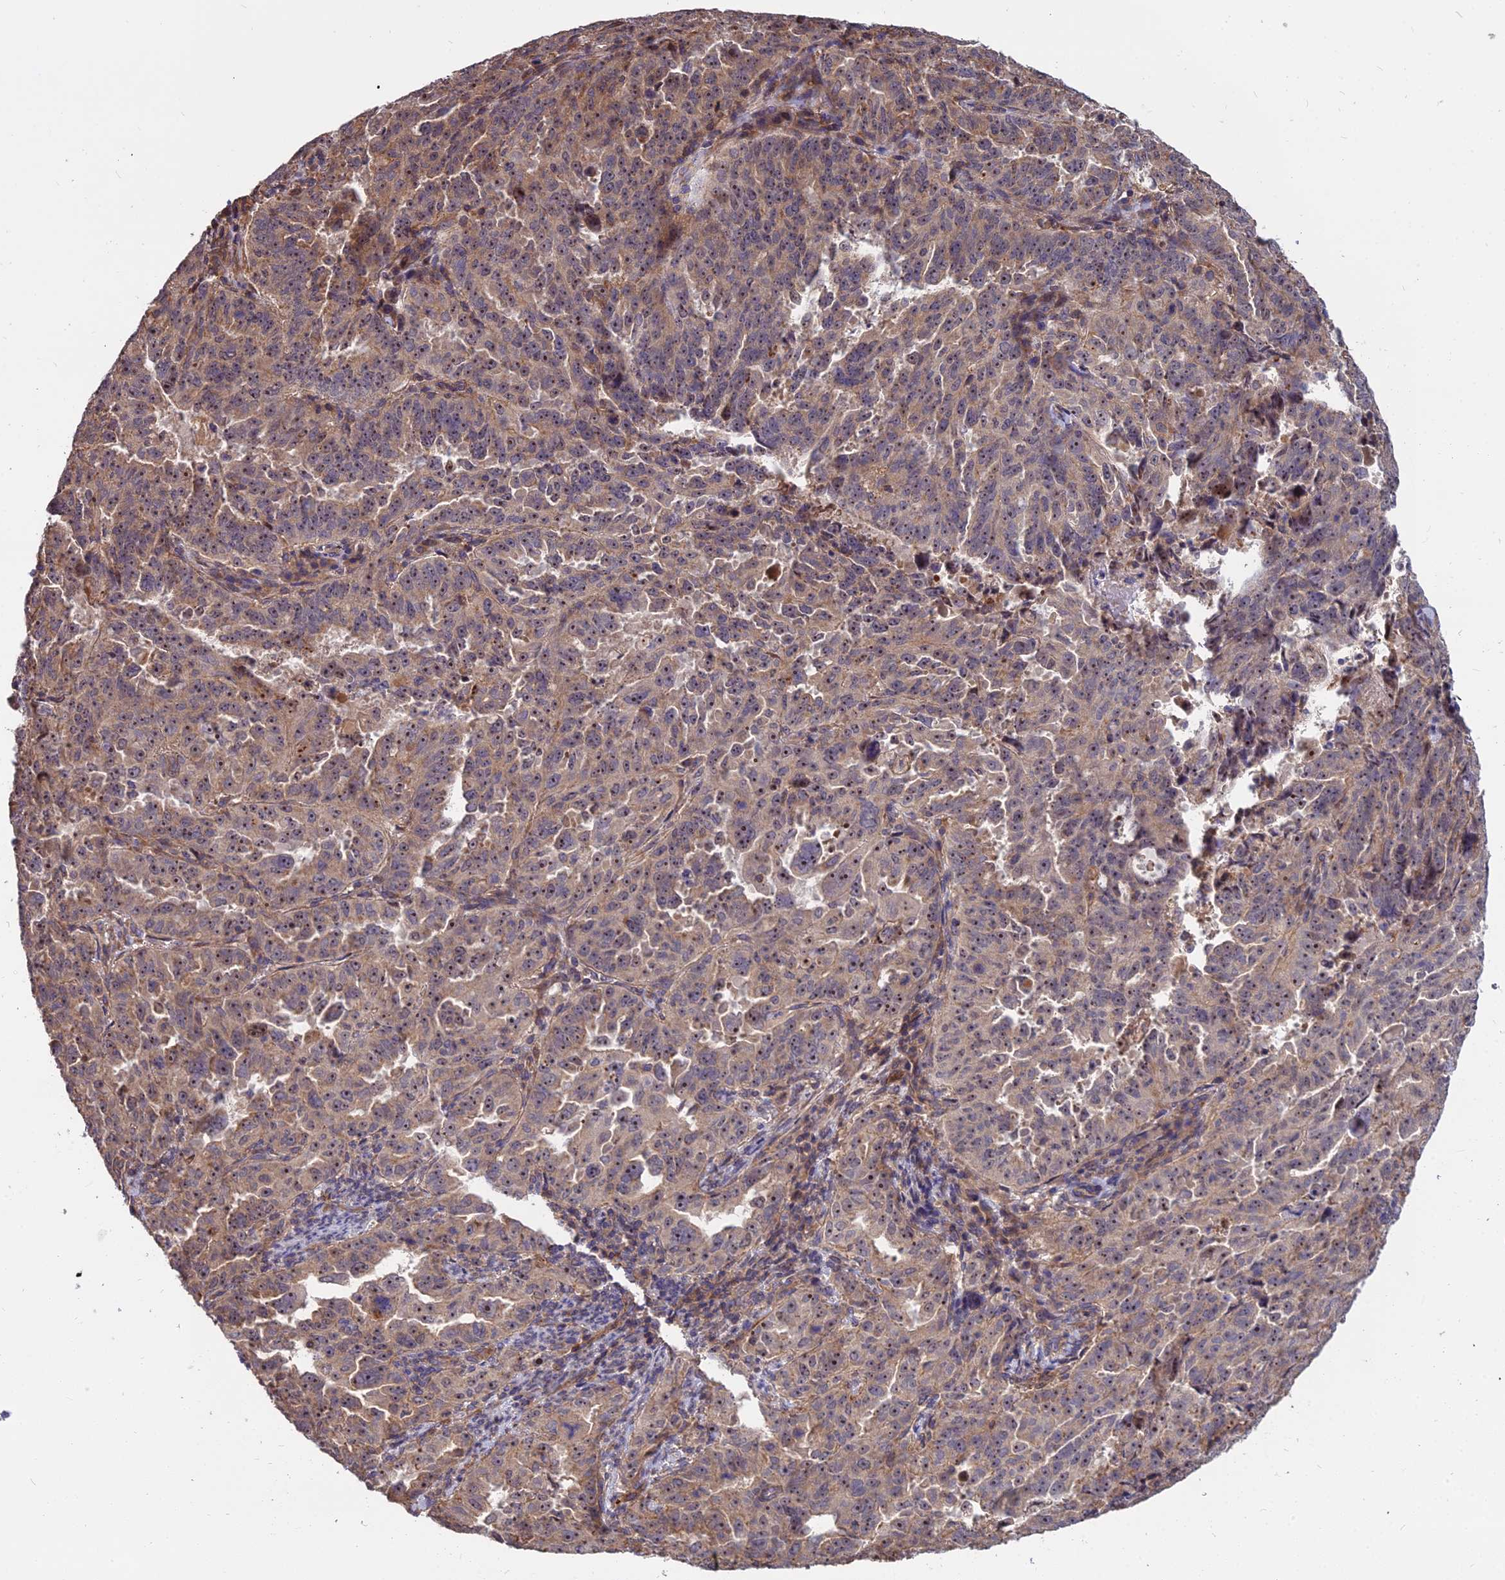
{"staining": {"intensity": "moderate", "quantity": ">75%", "location": "cytoplasmic/membranous,nuclear"}, "tissue": "endometrial cancer", "cell_type": "Tumor cells", "image_type": "cancer", "snomed": [{"axis": "morphology", "description": "Adenocarcinoma, NOS"}, {"axis": "topography", "description": "Endometrium"}], "caption": "High-magnification brightfield microscopy of adenocarcinoma (endometrial) stained with DAB (brown) and counterstained with hematoxylin (blue). tumor cells exhibit moderate cytoplasmic/membranous and nuclear staining is appreciated in approximately>75% of cells.", "gene": "TCEA3", "patient": {"sex": "female", "age": 65}}